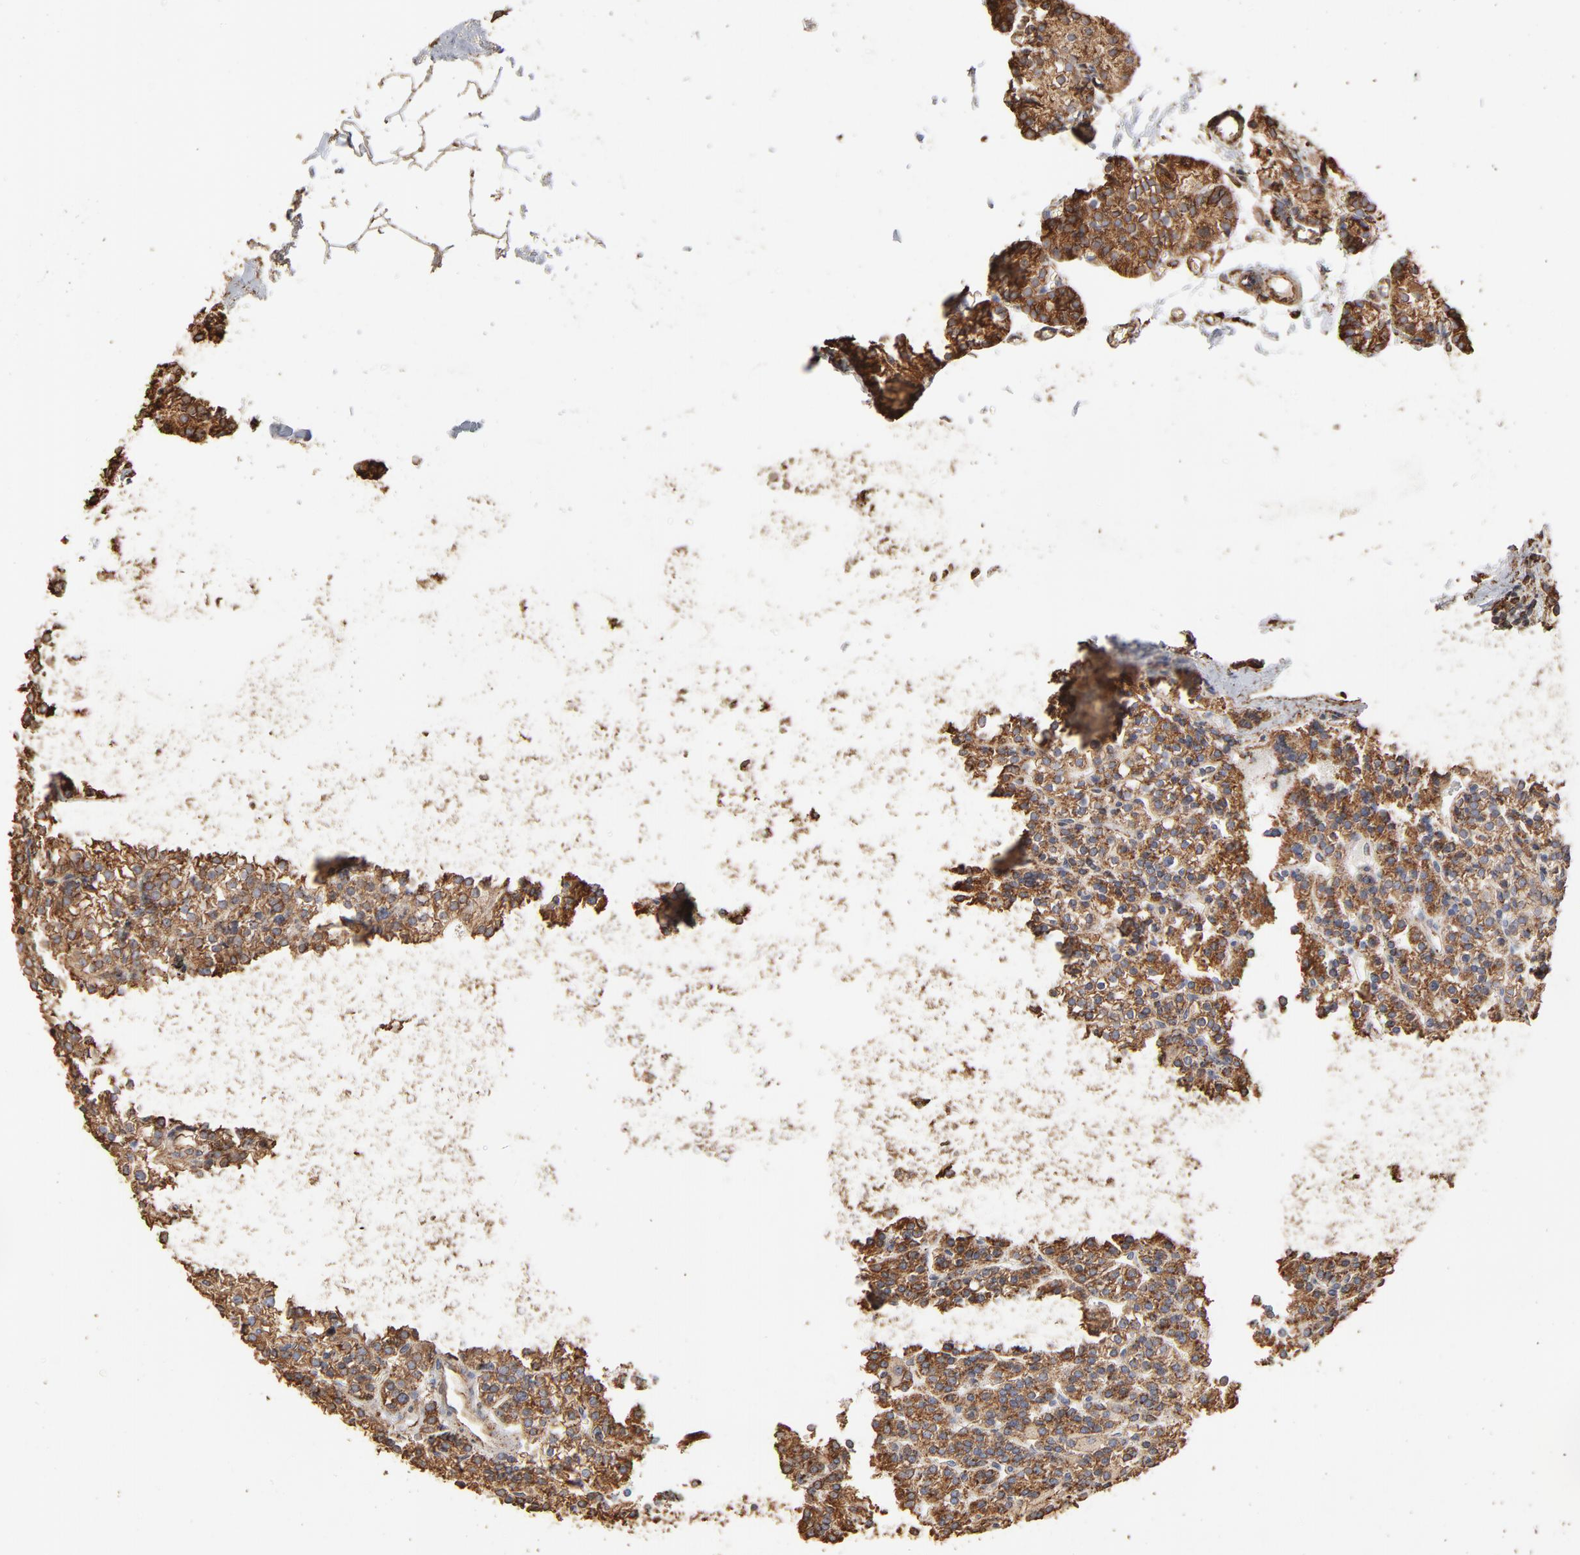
{"staining": {"intensity": "weak", "quantity": ">75%", "location": "cytoplasmic/membranous"}, "tissue": "parathyroid gland", "cell_type": "Glandular cells", "image_type": "normal", "snomed": [{"axis": "morphology", "description": "Normal tissue, NOS"}, {"axis": "topography", "description": "Parathyroid gland"}], "caption": "Protein staining of unremarkable parathyroid gland shows weak cytoplasmic/membranous positivity in approximately >75% of glandular cells.", "gene": "PDIA3", "patient": {"sex": "female", "age": 50}}